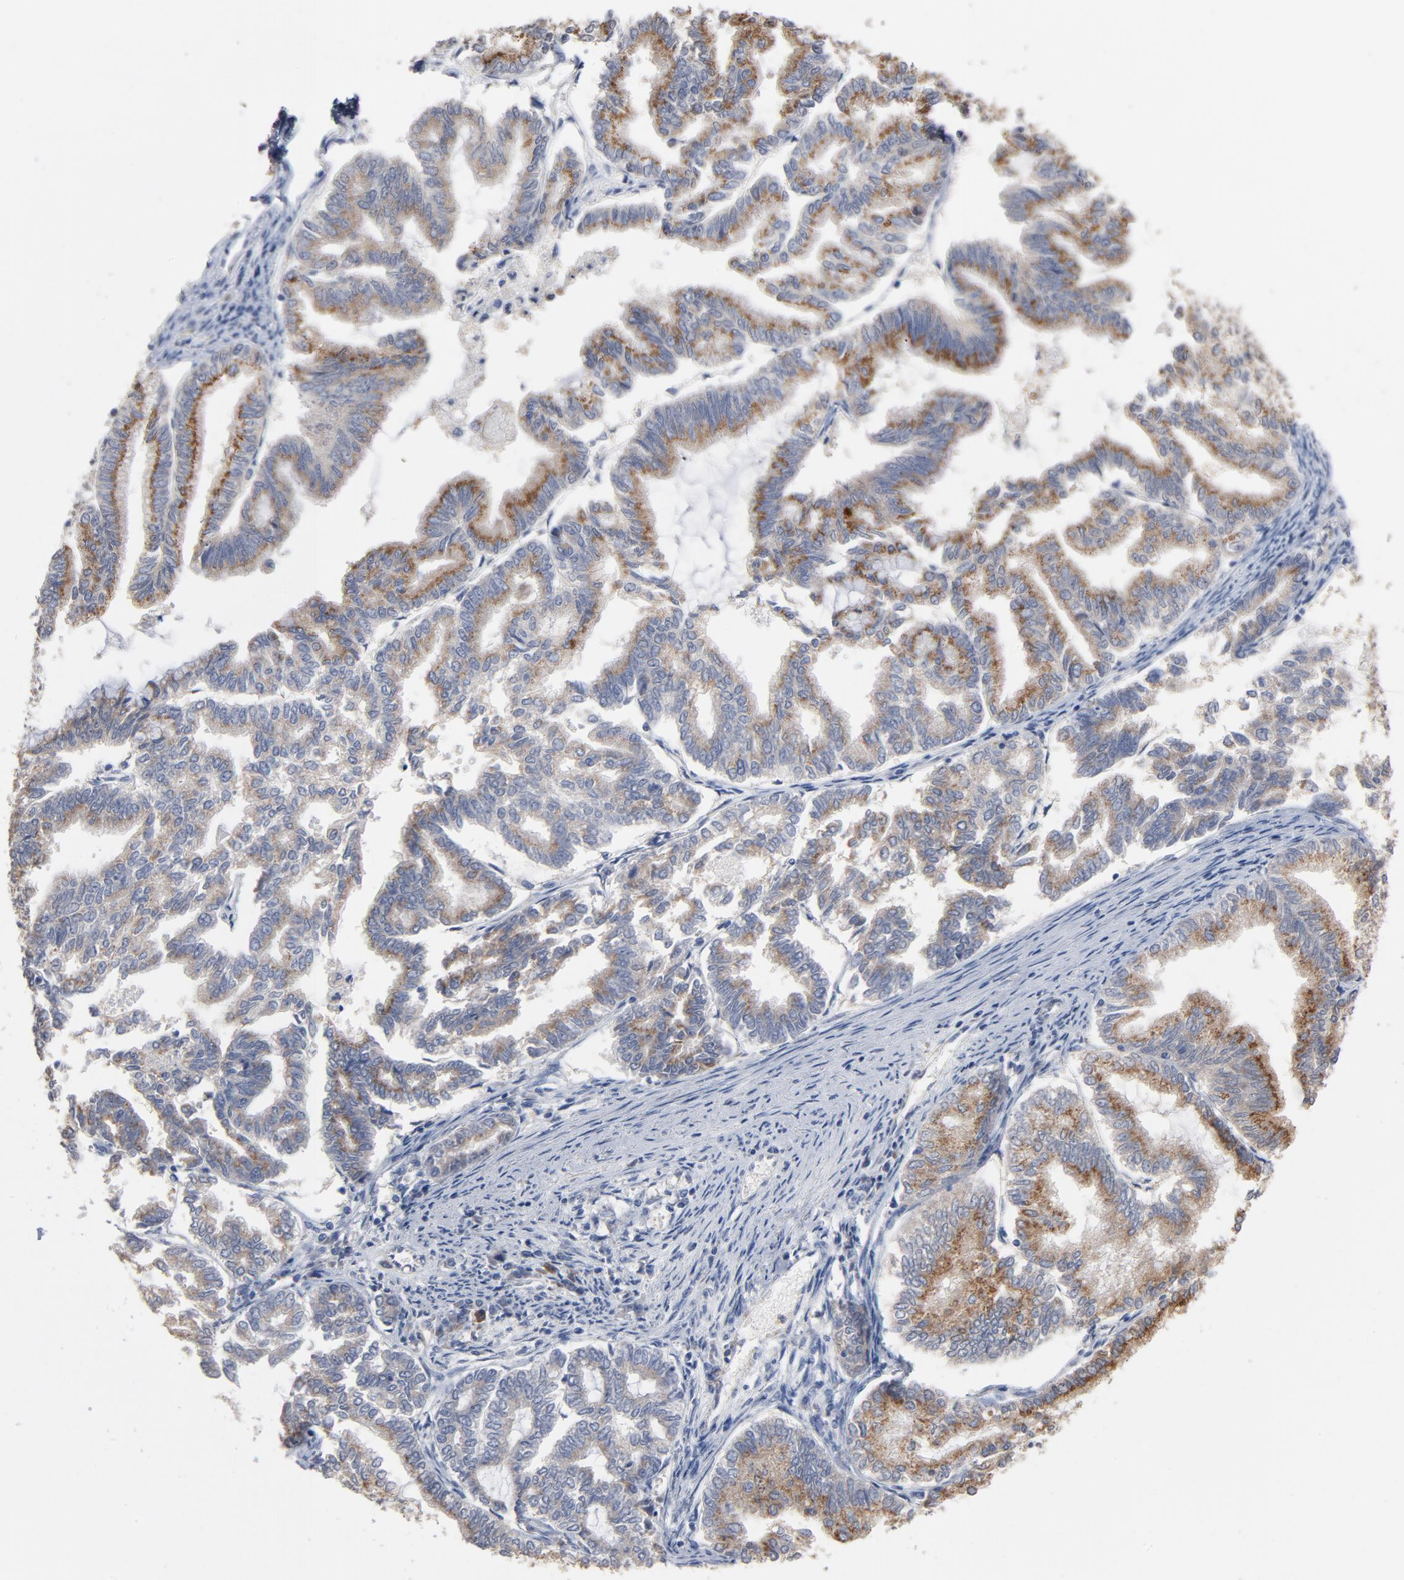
{"staining": {"intensity": "weak", "quantity": ">75%", "location": "cytoplasmic/membranous"}, "tissue": "endometrial cancer", "cell_type": "Tumor cells", "image_type": "cancer", "snomed": [{"axis": "morphology", "description": "Adenocarcinoma, NOS"}, {"axis": "topography", "description": "Endometrium"}], "caption": "Immunohistochemistry (IHC) photomicrograph of neoplastic tissue: endometrial cancer (adenocarcinoma) stained using IHC exhibits low levels of weak protein expression localized specifically in the cytoplasmic/membranous of tumor cells, appearing as a cytoplasmic/membranous brown color.", "gene": "AK7", "patient": {"sex": "female", "age": 79}}